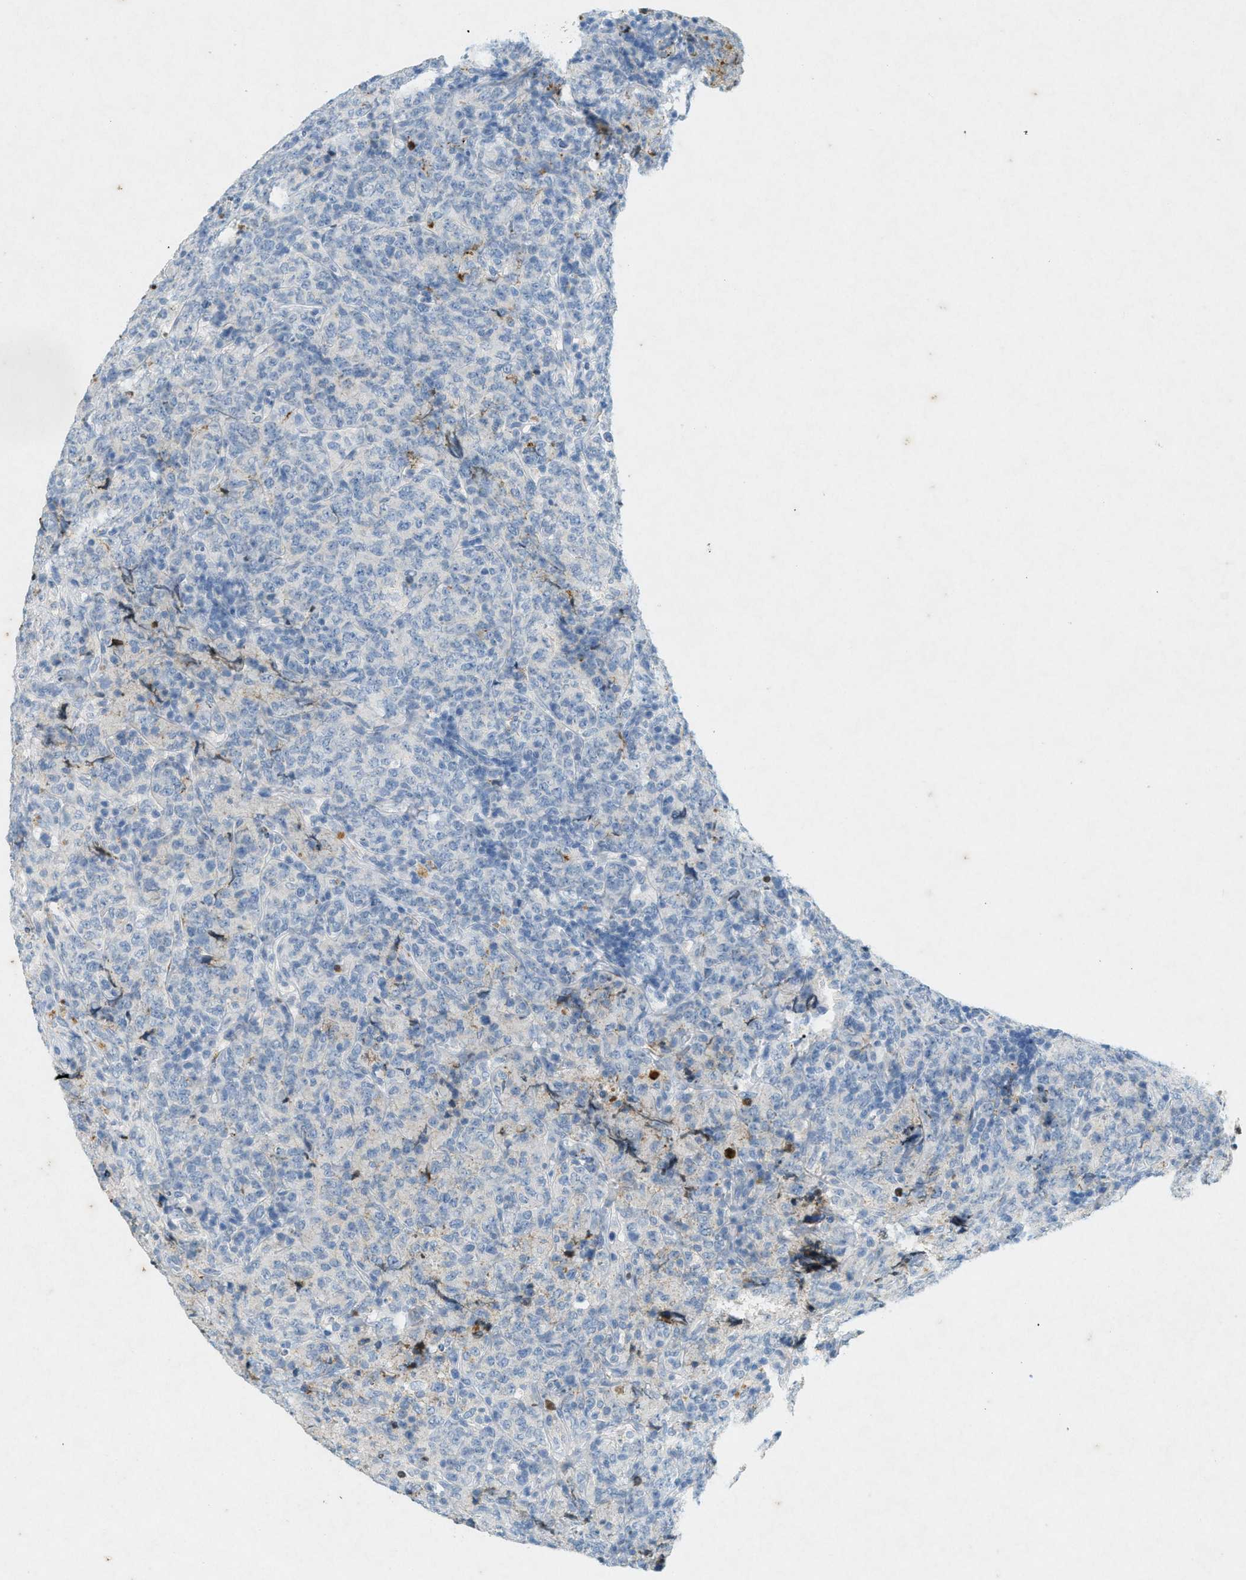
{"staining": {"intensity": "negative", "quantity": "none", "location": "none"}, "tissue": "lymphoma", "cell_type": "Tumor cells", "image_type": "cancer", "snomed": [{"axis": "morphology", "description": "Malignant lymphoma, non-Hodgkin's type, High grade"}, {"axis": "topography", "description": "Tonsil"}], "caption": "This micrograph is of high-grade malignant lymphoma, non-Hodgkin's type stained with immunohistochemistry (IHC) to label a protein in brown with the nuclei are counter-stained blue. There is no positivity in tumor cells.", "gene": "F2", "patient": {"sex": "female", "age": 36}}